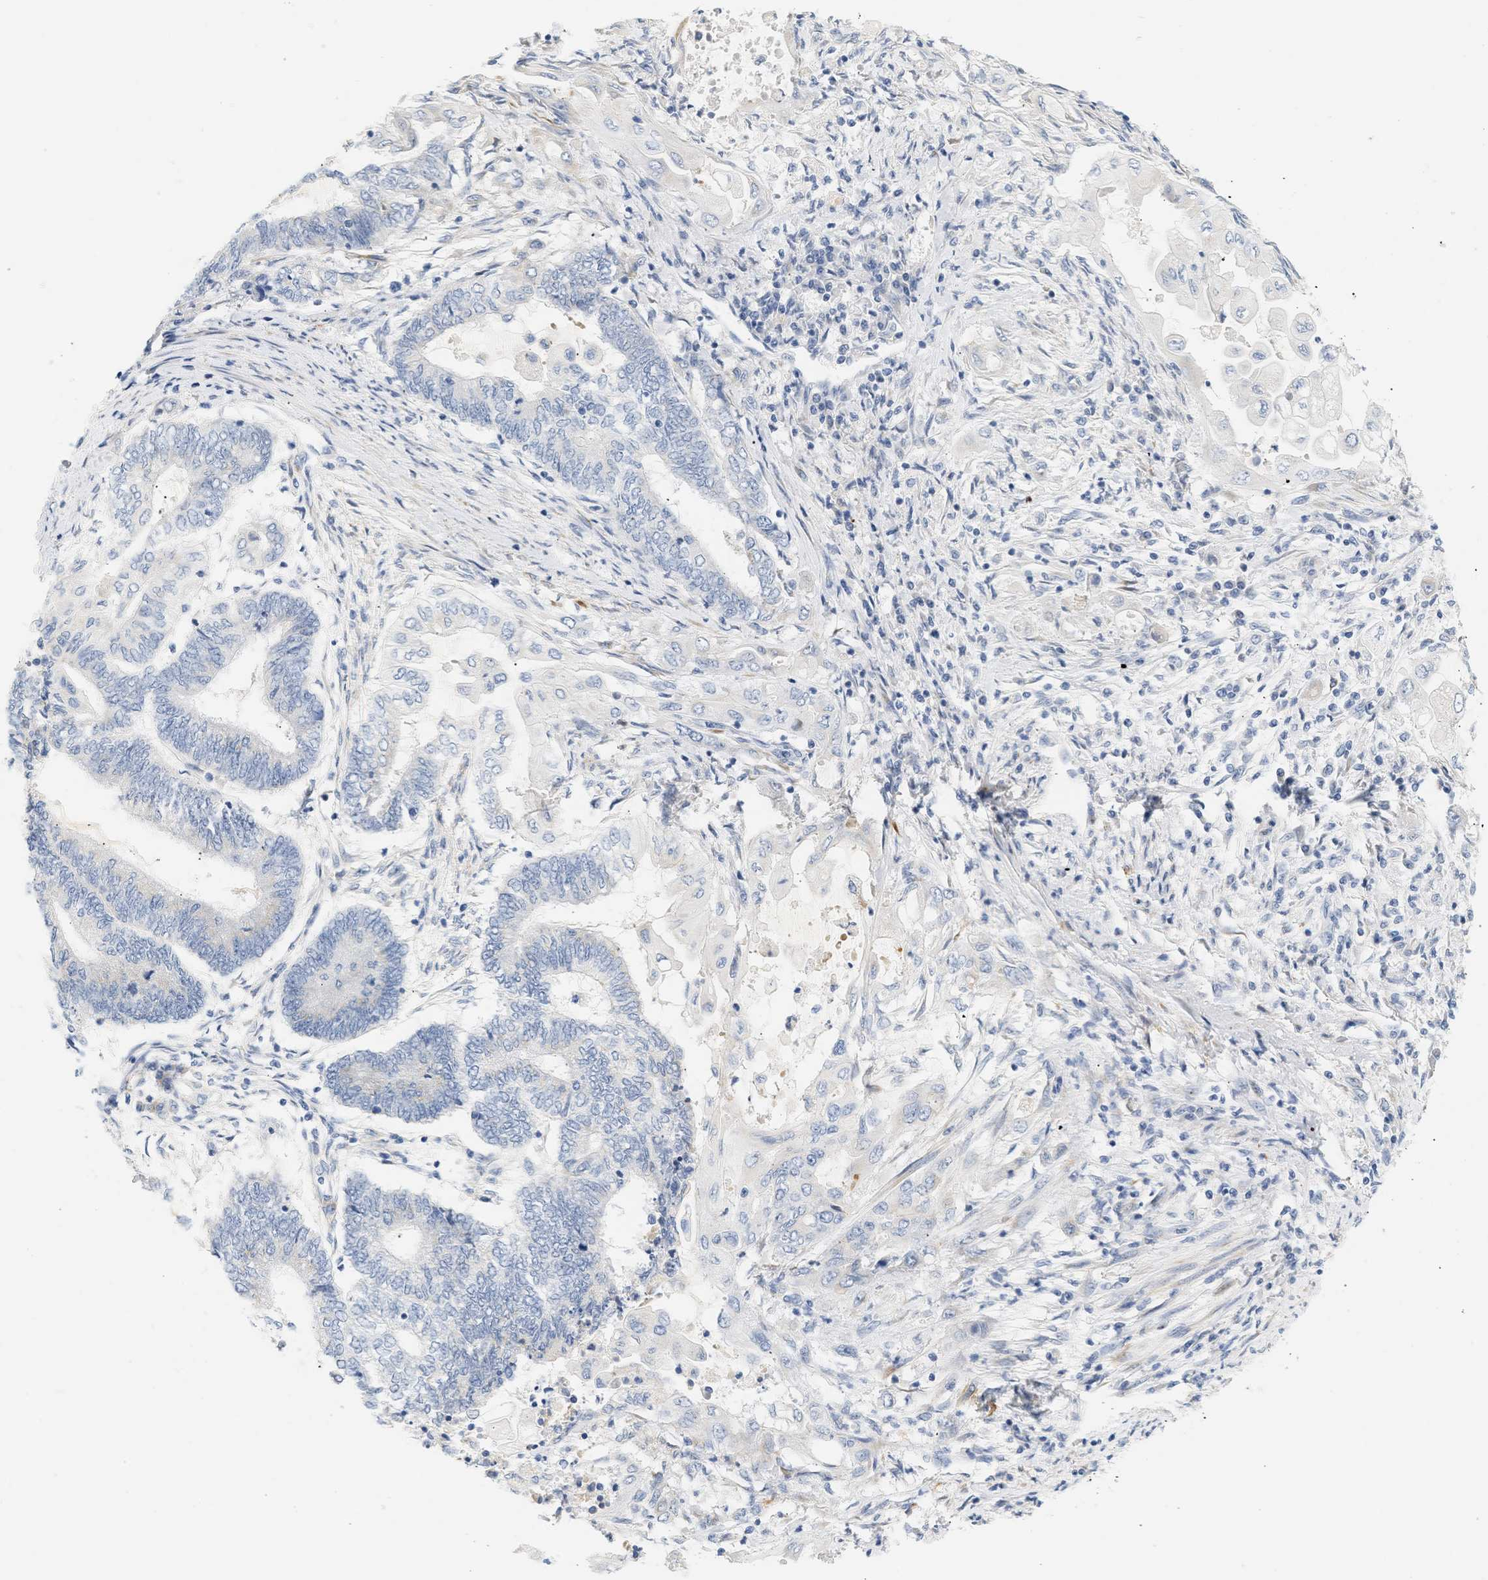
{"staining": {"intensity": "negative", "quantity": "none", "location": "none"}, "tissue": "endometrial cancer", "cell_type": "Tumor cells", "image_type": "cancer", "snomed": [{"axis": "morphology", "description": "Adenocarcinoma, NOS"}, {"axis": "topography", "description": "Uterus"}, {"axis": "topography", "description": "Endometrium"}], "caption": "Endometrial cancer (adenocarcinoma) stained for a protein using IHC displays no staining tumor cells.", "gene": "SLC30A7", "patient": {"sex": "female", "age": 70}}